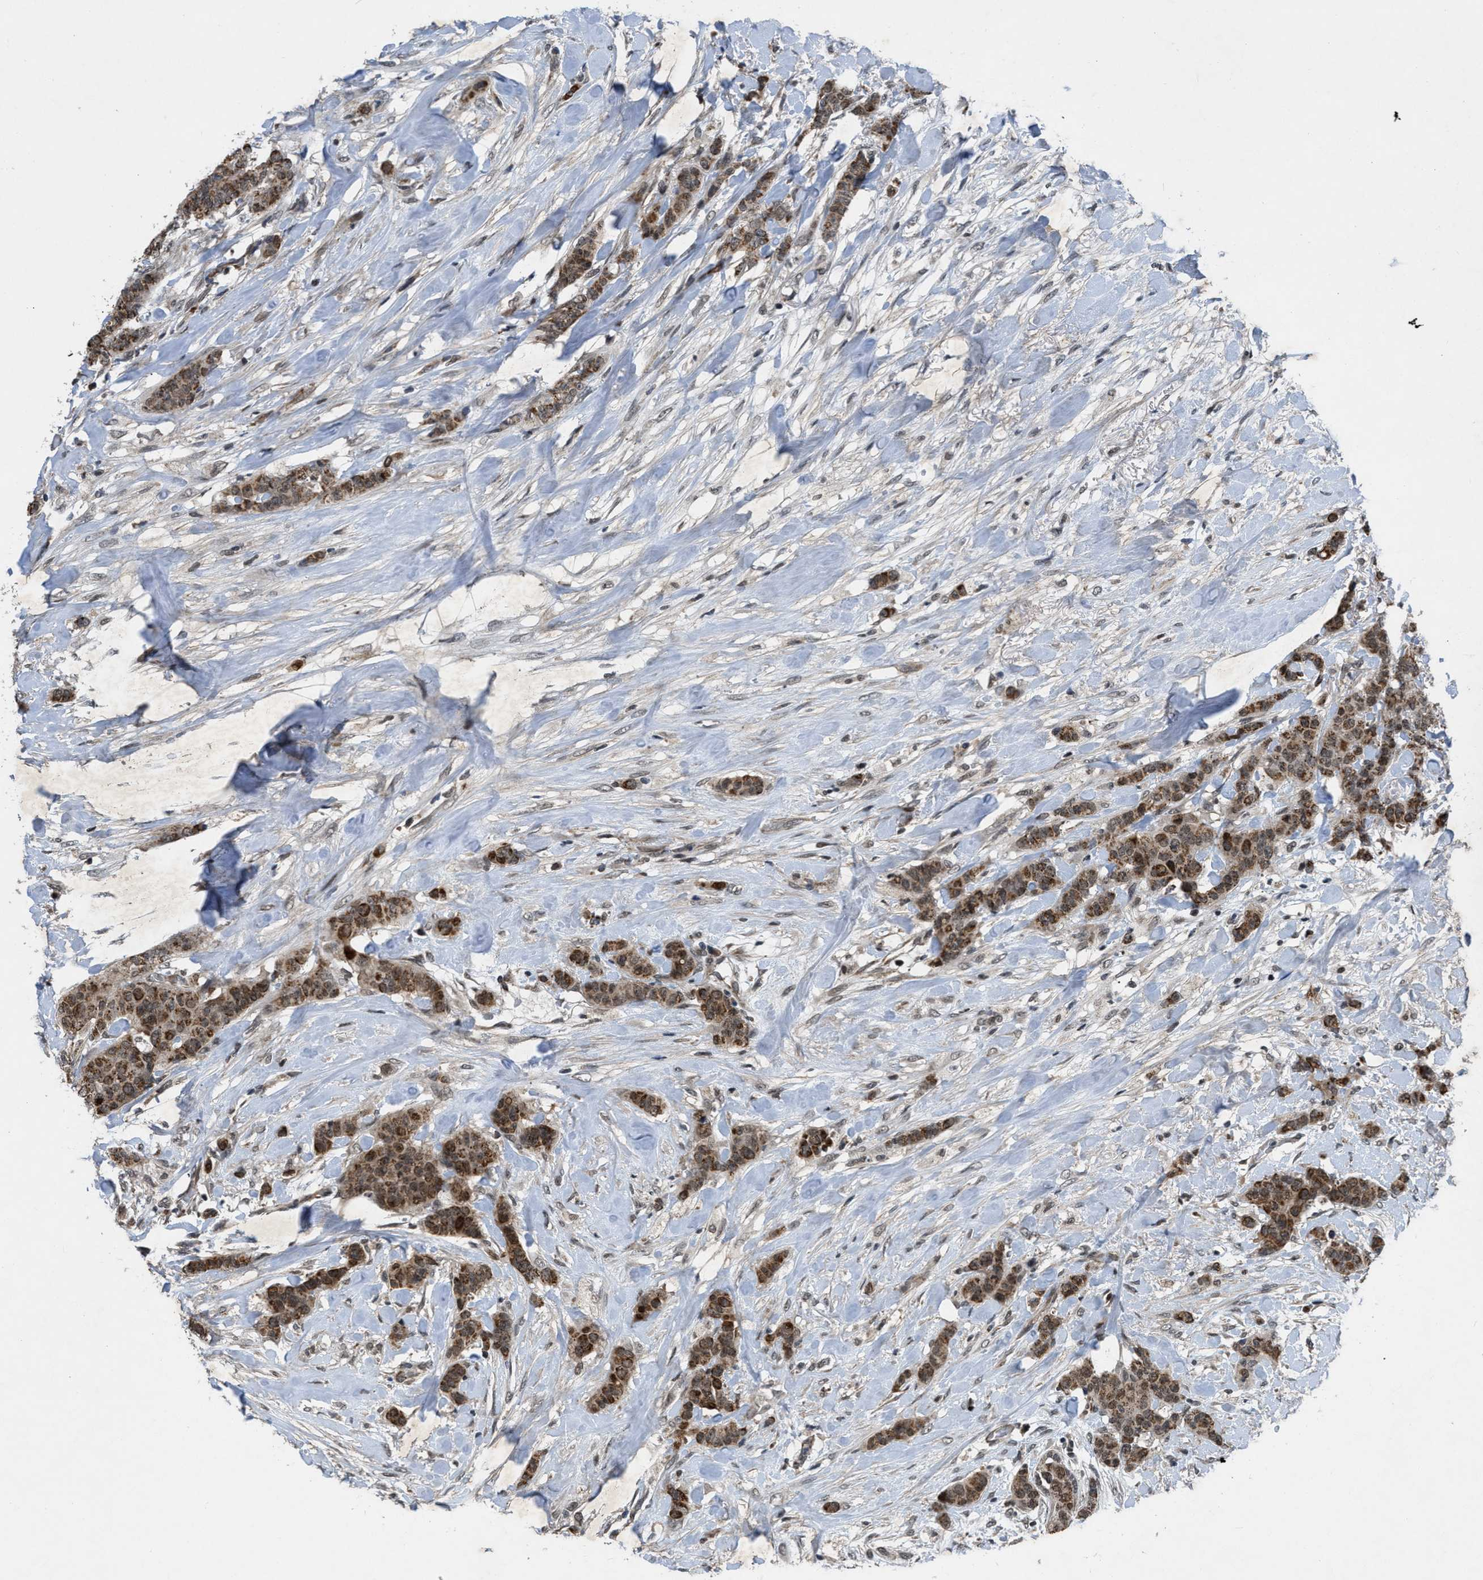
{"staining": {"intensity": "moderate", "quantity": ">75%", "location": "cytoplasmic/membranous,nuclear"}, "tissue": "breast cancer", "cell_type": "Tumor cells", "image_type": "cancer", "snomed": [{"axis": "morphology", "description": "Normal tissue, NOS"}, {"axis": "morphology", "description": "Duct carcinoma"}, {"axis": "topography", "description": "Breast"}], "caption": "Breast invasive ductal carcinoma stained for a protein exhibits moderate cytoplasmic/membranous and nuclear positivity in tumor cells.", "gene": "ZNHIT1", "patient": {"sex": "female", "age": 40}}